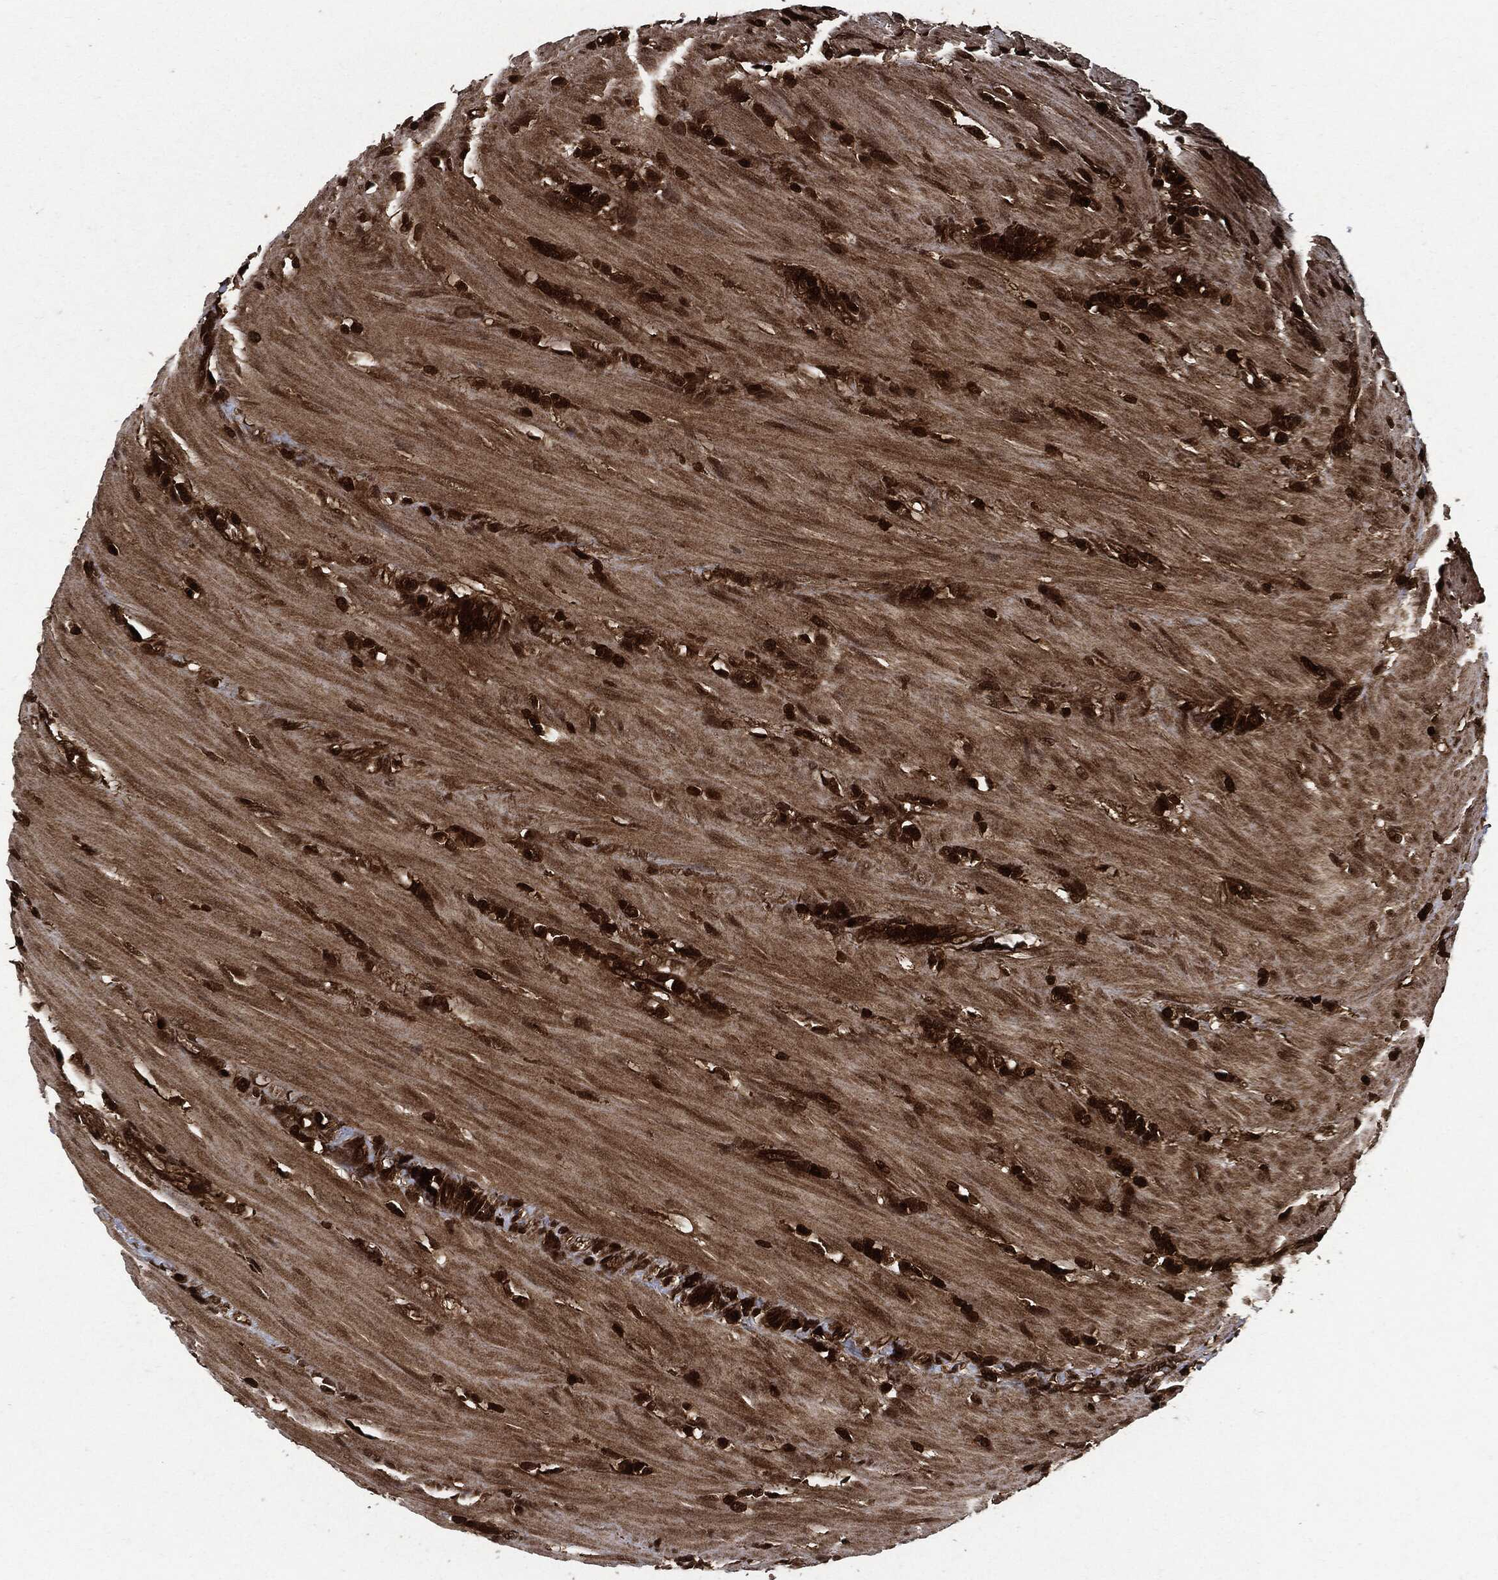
{"staining": {"intensity": "strong", "quantity": ">75%", "location": "cytoplasmic/membranous"}, "tissue": "colorectal cancer", "cell_type": "Tumor cells", "image_type": "cancer", "snomed": [{"axis": "morphology", "description": "Adenocarcinoma, NOS"}, {"axis": "topography", "description": "Colon"}], "caption": "An image of colorectal adenocarcinoma stained for a protein reveals strong cytoplasmic/membranous brown staining in tumor cells. (DAB IHC with brightfield microscopy, high magnification).", "gene": "YWHAB", "patient": {"sex": "female", "age": 67}}